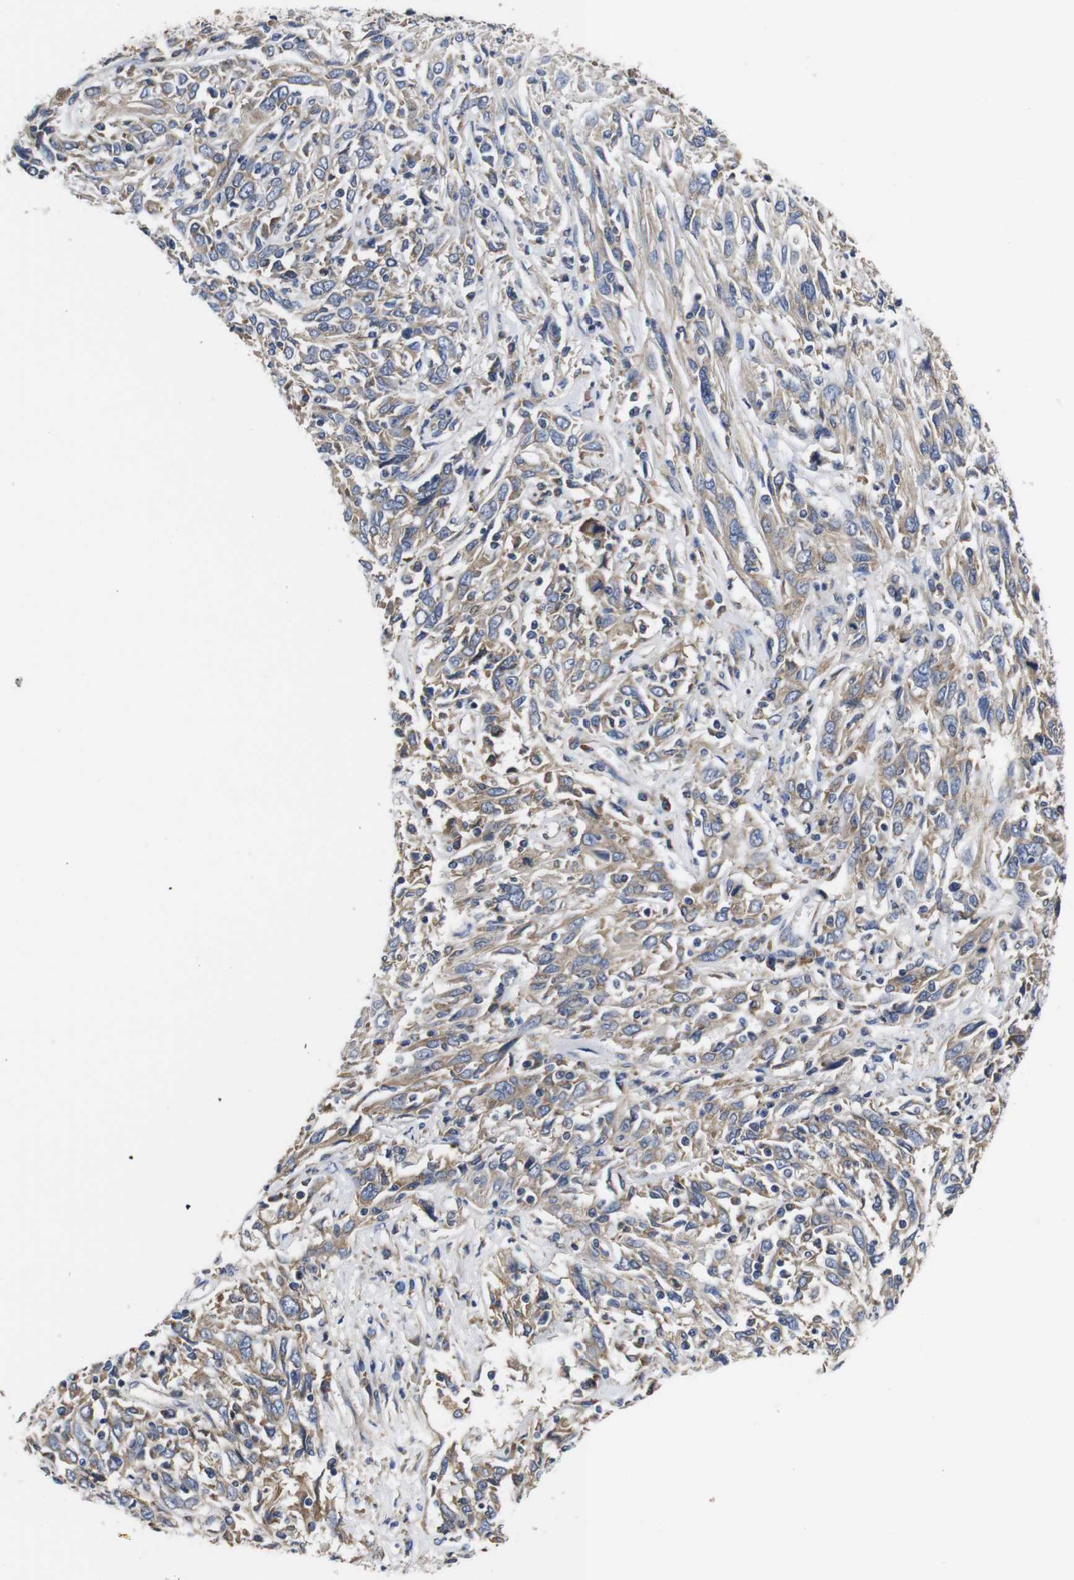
{"staining": {"intensity": "weak", "quantity": ">75%", "location": "cytoplasmic/membranous"}, "tissue": "cervical cancer", "cell_type": "Tumor cells", "image_type": "cancer", "snomed": [{"axis": "morphology", "description": "Squamous cell carcinoma, NOS"}, {"axis": "topography", "description": "Cervix"}], "caption": "A photomicrograph showing weak cytoplasmic/membranous positivity in approximately >75% of tumor cells in cervical squamous cell carcinoma, as visualized by brown immunohistochemical staining.", "gene": "MARCHF7", "patient": {"sex": "female", "age": 46}}